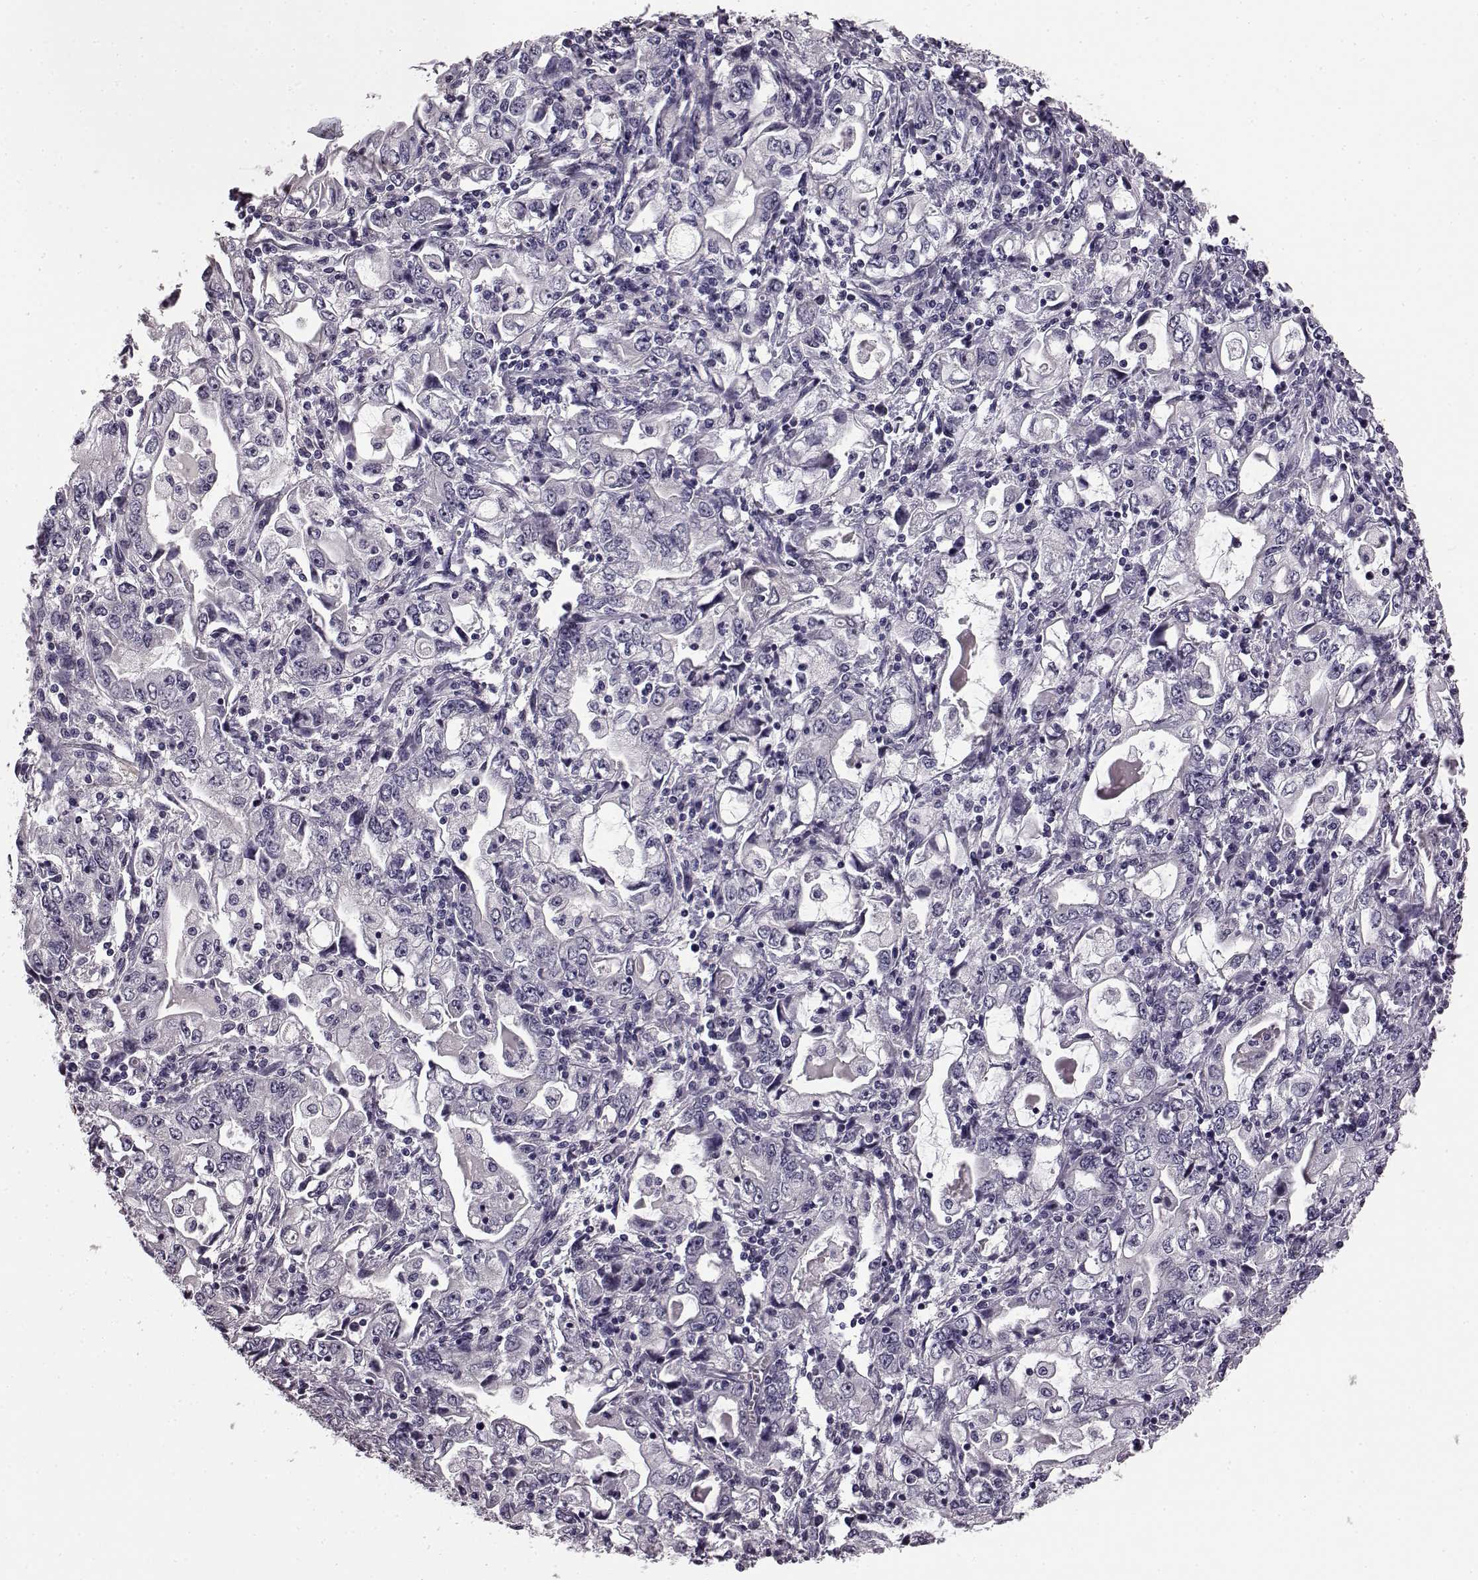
{"staining": {"intensity": "negative", "quantity": "none", "location": "none"}, "tissue": "stomach cancer", "cell_type": "Tumor cells", "image_type": "cancer", "snomed": [{"axis": "morphology", "description": "Adenocarcinoma, NOS"}, {"axis": "topography", "description": "Stomach, lower"}], "caption": "There is no significant staining in tumor cells of stomach cancer.", "gene": "SLCO3A1", "patient": {"sex": "female", "age": 72}}